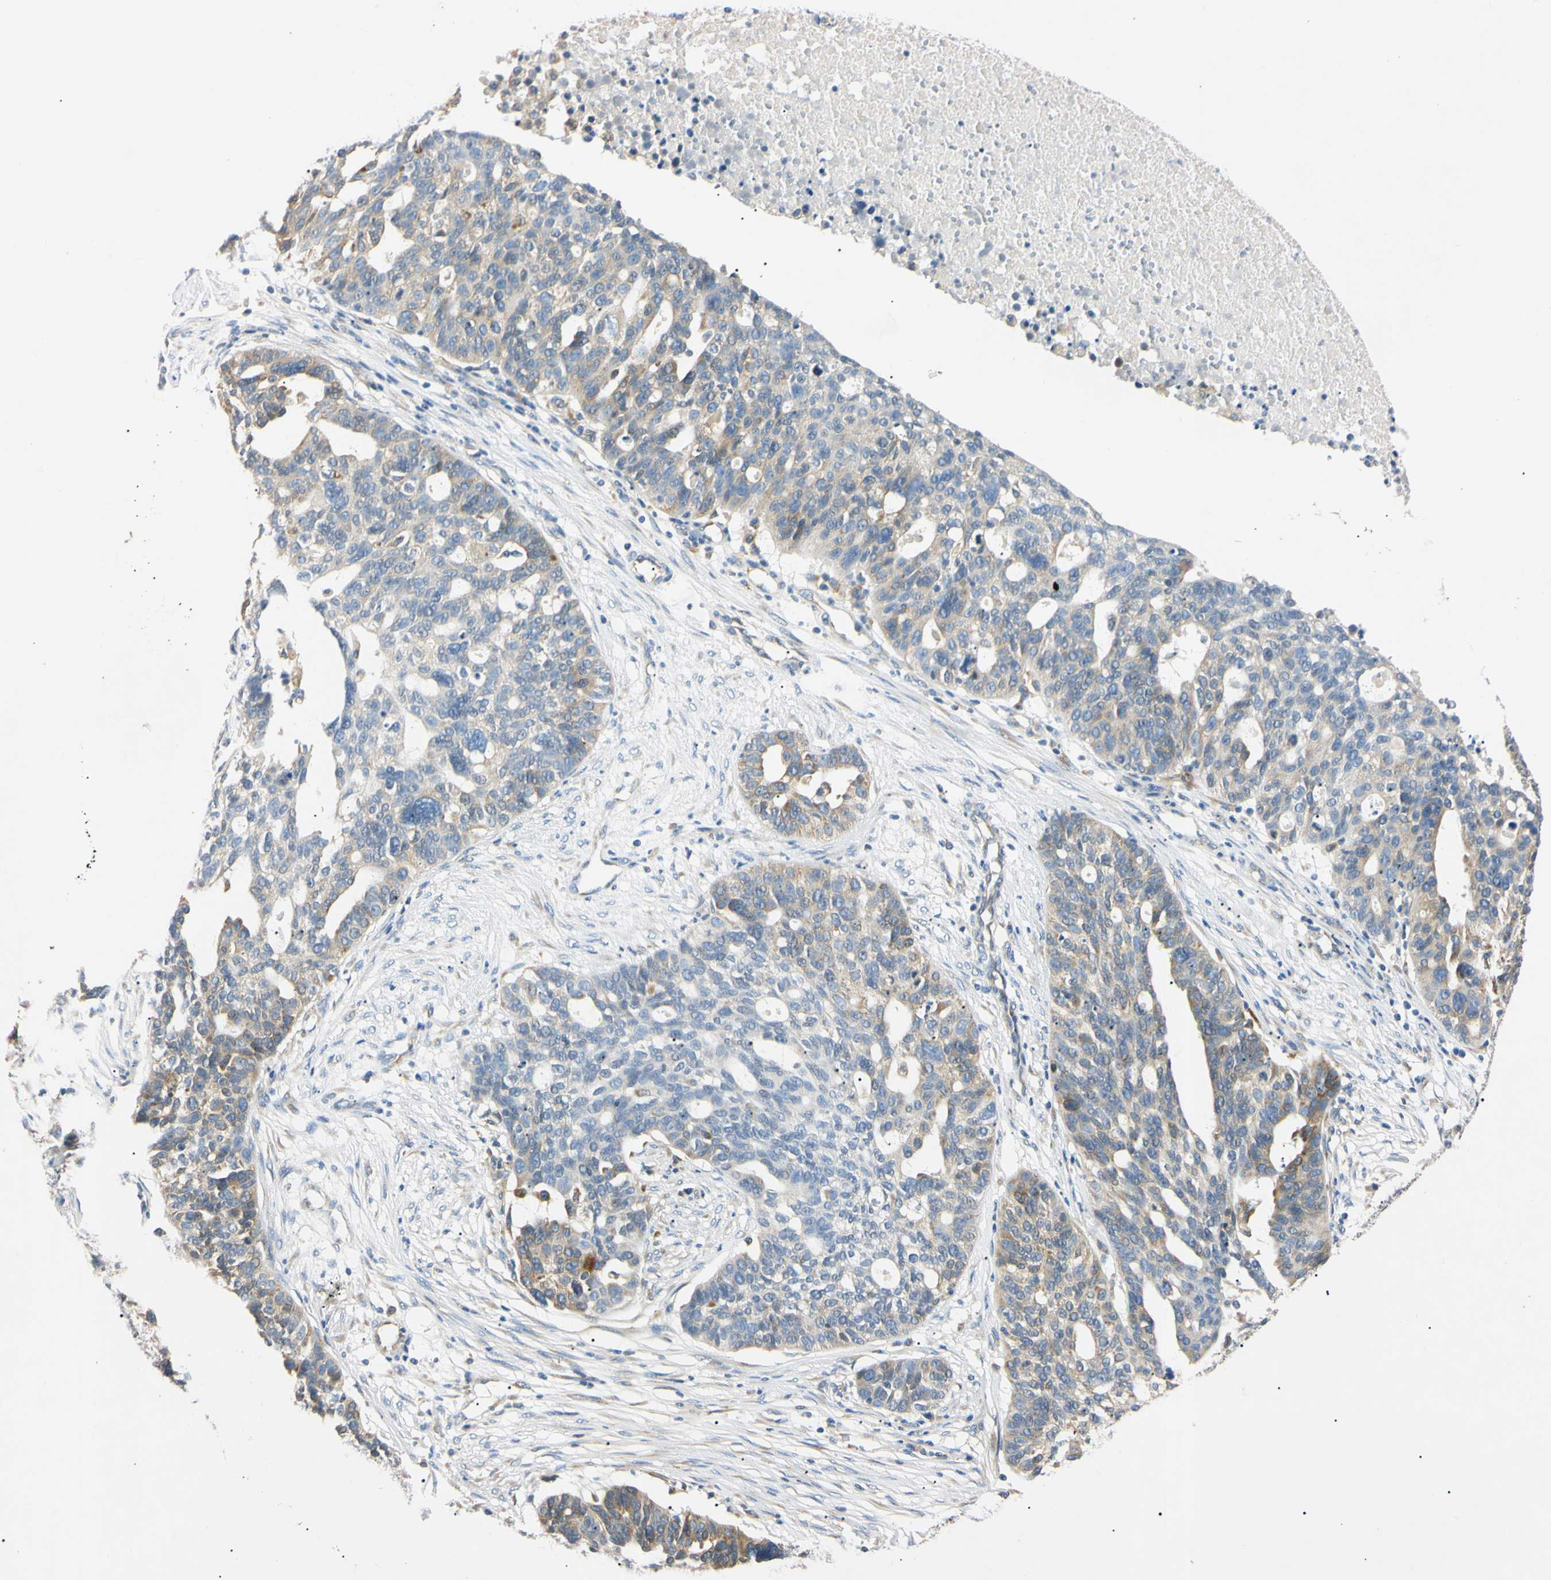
{"staining": {"intensity": "moderate", "quantity": "25%-75%", "location": "cytoplasmic/membranous"}, "tissue": "ovarian cancer", "cell_type": "Tumor cells", "image_type": "cancer", "snomed": [{"axis": "morphology", "description": "Cystadenocarcinoma, serous, NOS"}, {"axis": "topography", "description": "Ovary"}], "caption": "Protein expression by immunohistochemistry (IHC) displays moderate cytoplasmic/membranous staining in approximately 25%-75% of tumor cells in serous cystadenocarcinoma (ovarian).", "gene": "DNAJB12", "patient": {"sex": "female", "age": 59}}